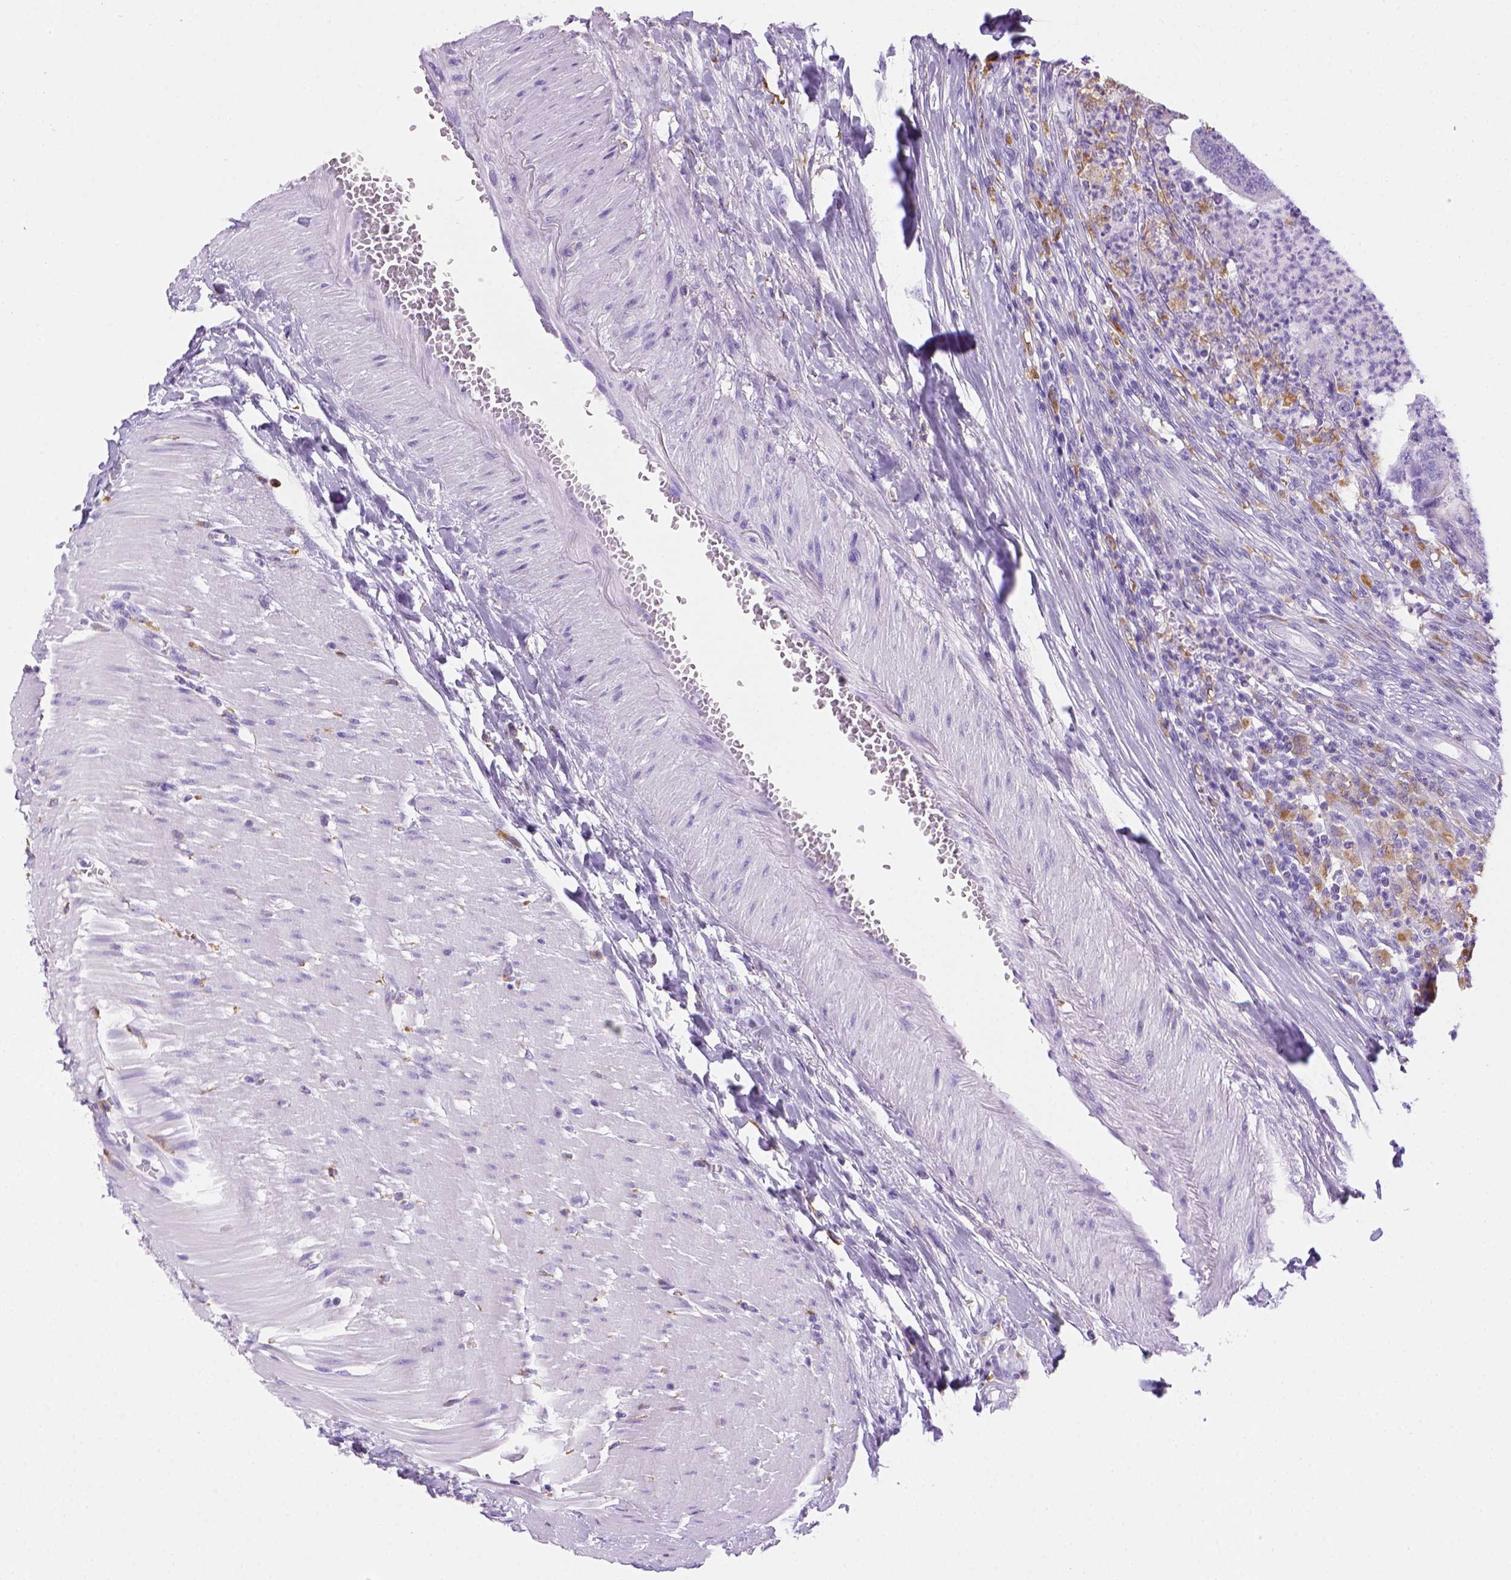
{"staining": {"intensity": "negative", "quantity": "none", "location": "none"}, "tissue": "colorectal cancer", "cell_type": "Tumor cells", "image_type": "cancer", "snomed": [{"axis": "morphology", "description": "Adenocarcinoma, NOS"}, {"axis": "topography", "description": "Colon"}], "caption": "The image displays no staining of tumor cells in colorectal cancer. The staining was performed using DAB (3,3'-diaminobenzidine) to visualize the protein expression in brown, while the nuclei were stained in blue with hematoxylin (Magnification: 20x).", "gene": "CD68", "patient": {"sex": "female", "age": 67}}